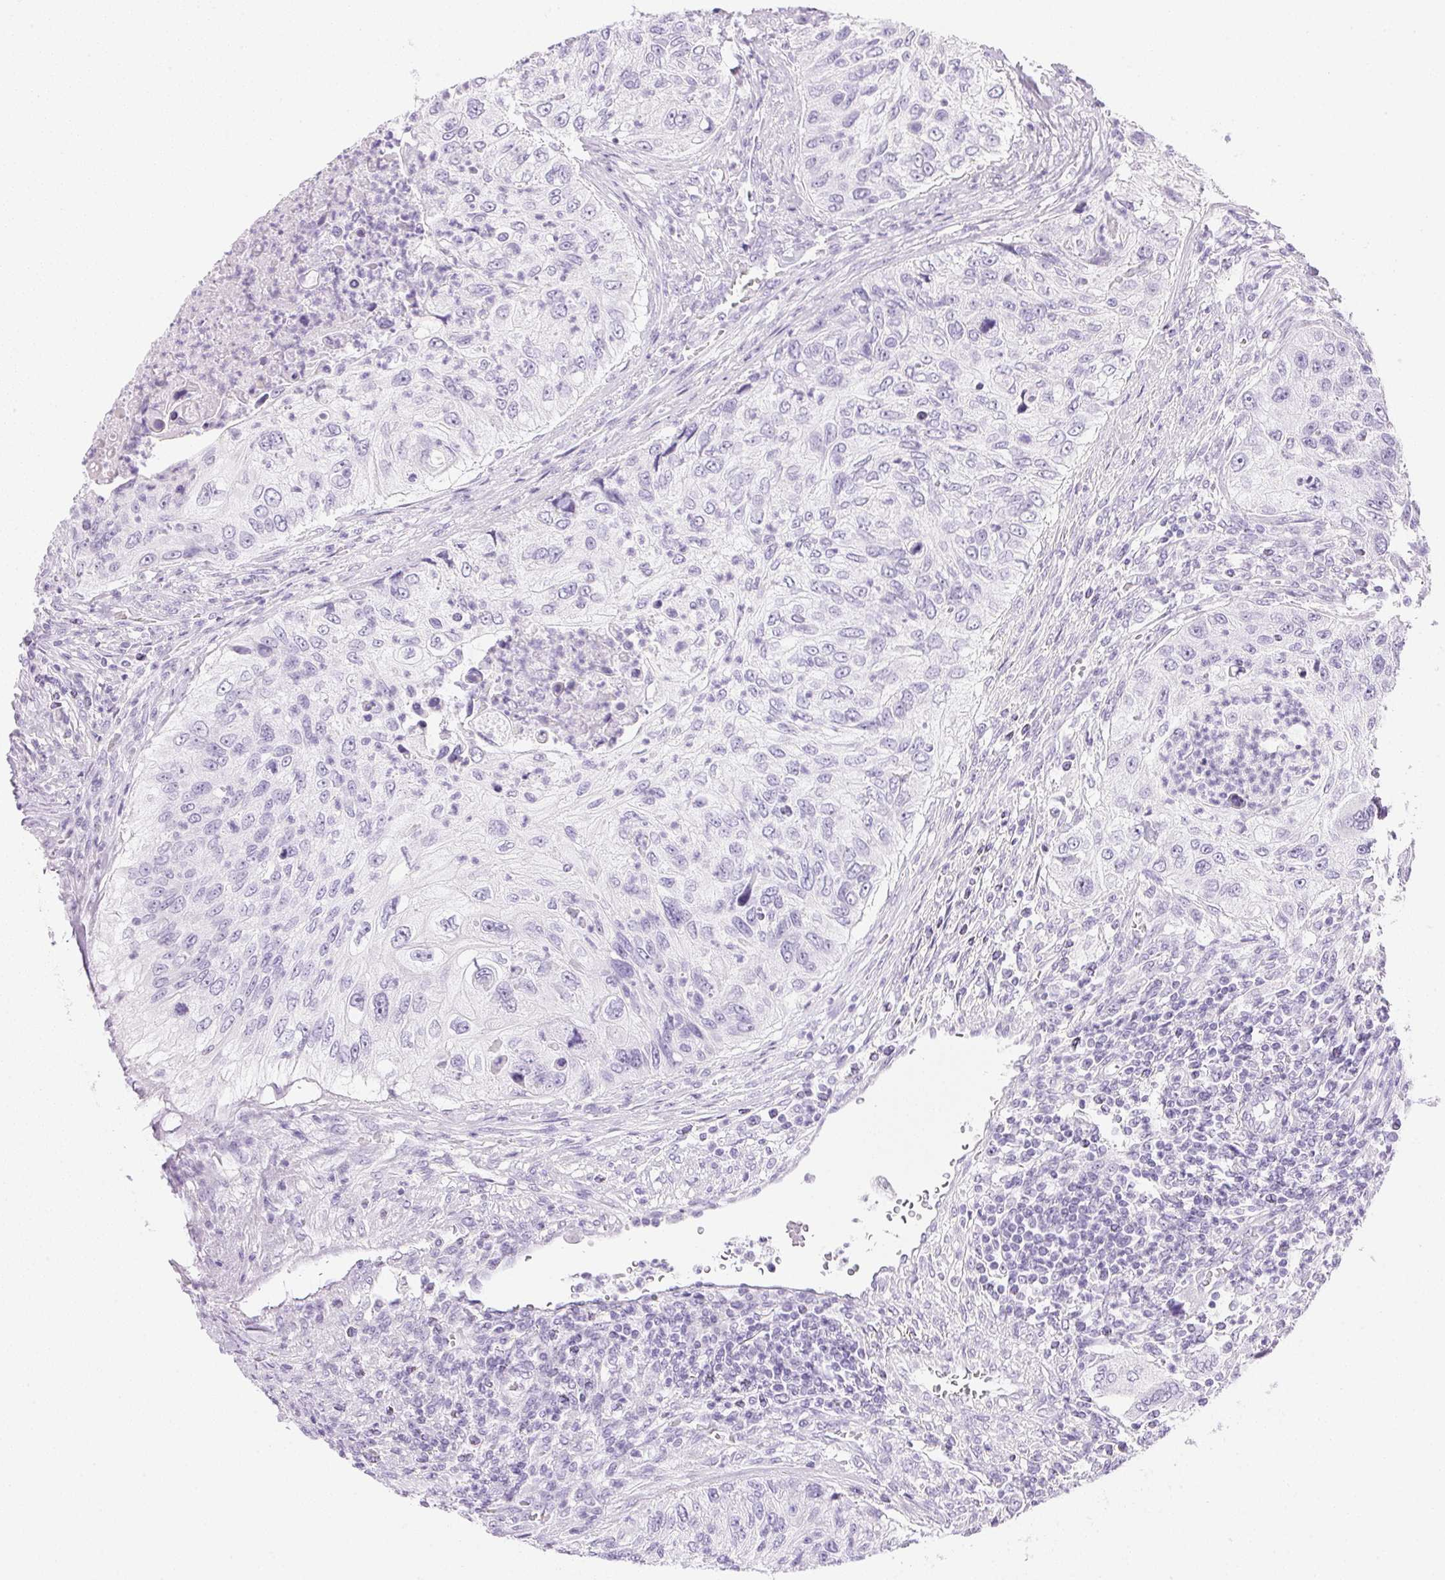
{"staining": {"intensity": "negative", "quantity": "none", "location": "none"}, "tissue": "urothelial cancer", "cell_type": "Tumor cells", "image_type": "cancer", "snomed": [{"axis": "morphology", "description": "Urothelial carcinoma, High grade"}, {"axis": "topography", "description": "Urinary bladder"}], "caption": "High magnification brightfield microscopy of urothelial carcinoma (high-grade) stained with DAB (brown) and counterstained with hematoxylin (blue): tumor cells show no significant expression.", "gene": "CPB1", "patient": {"sex": "female", "age": 60}}